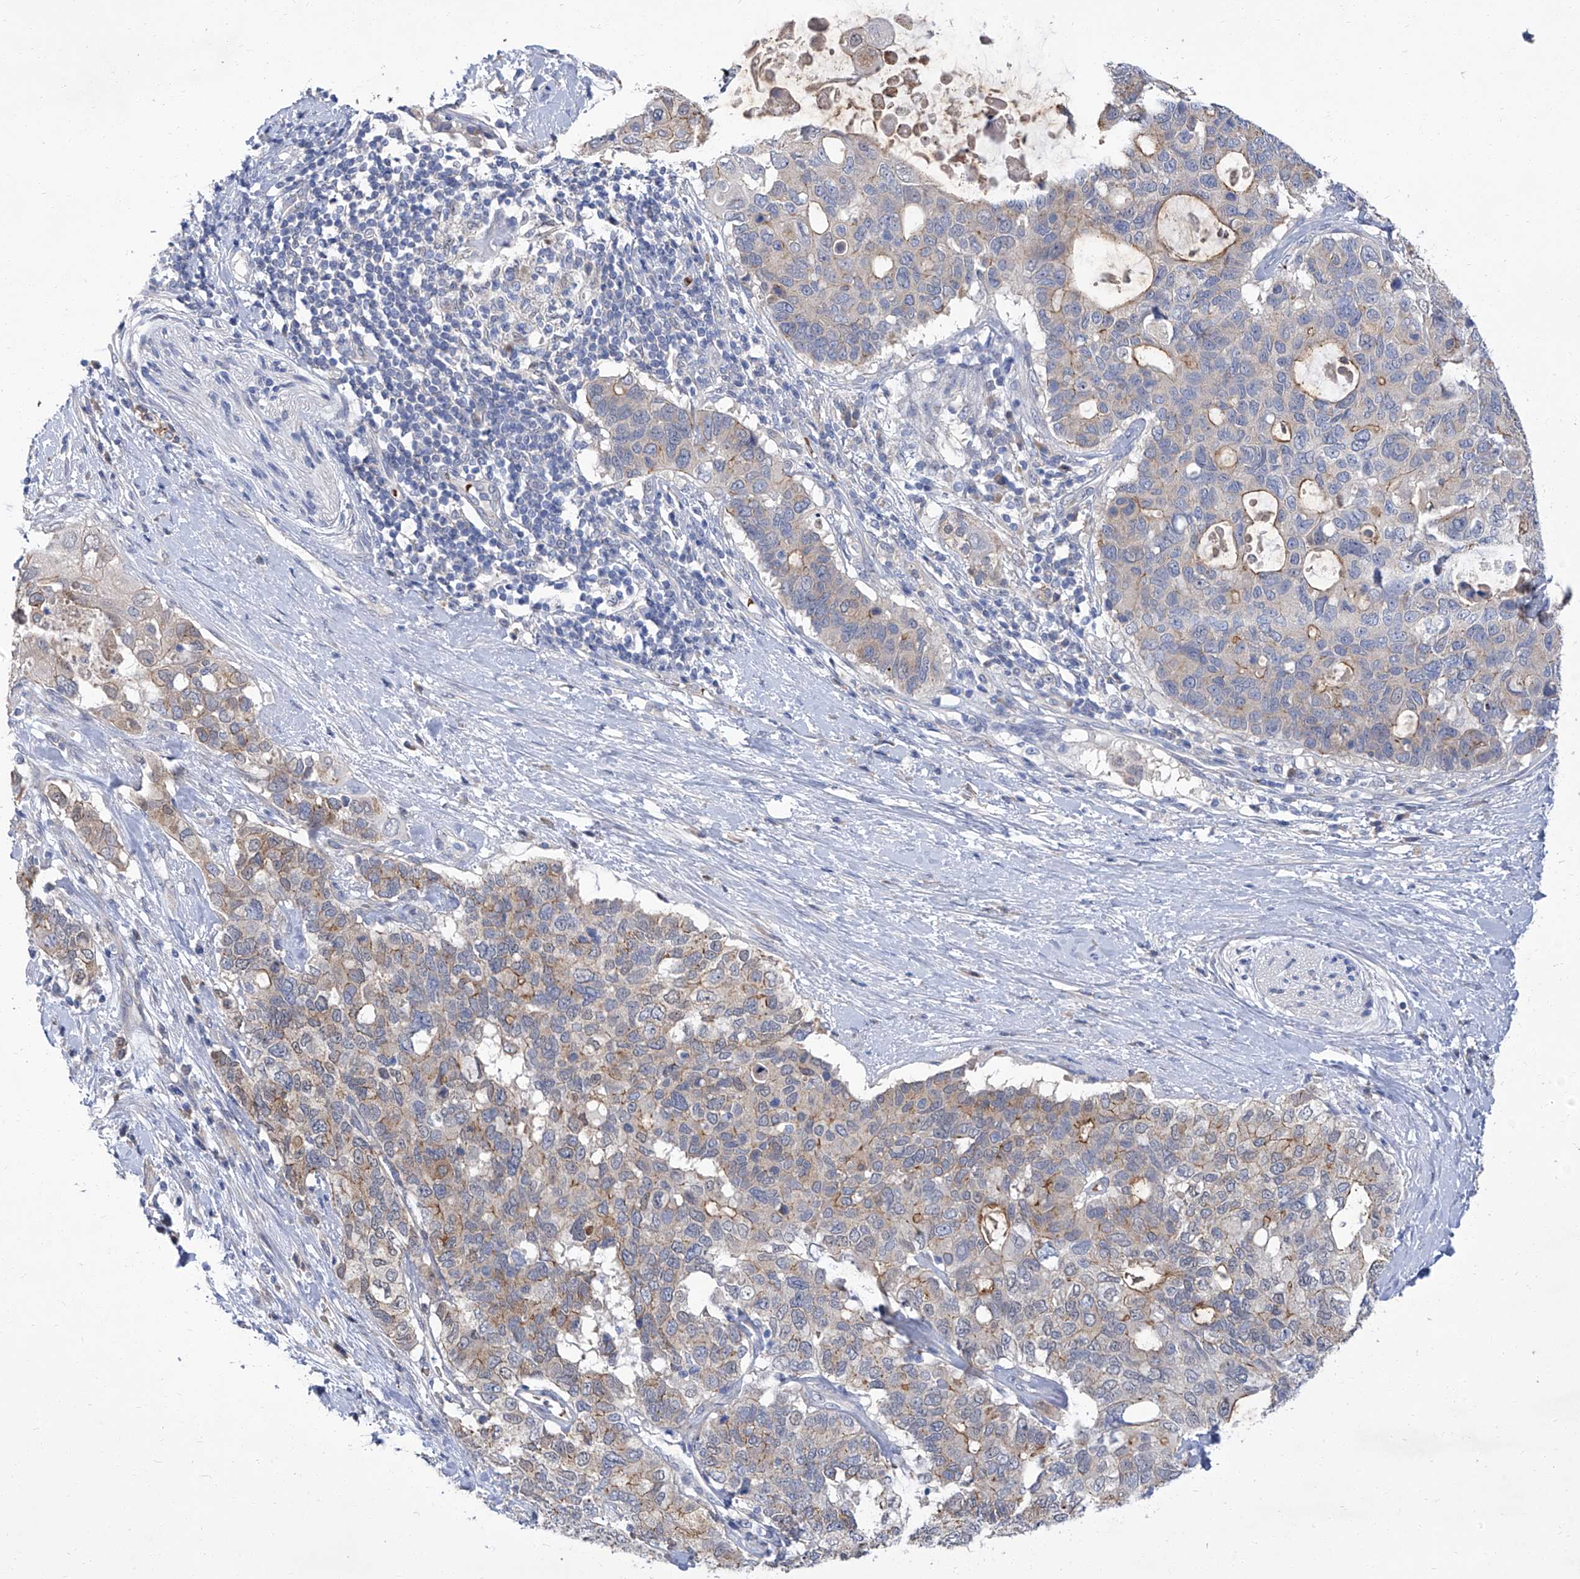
{"staining": {"intensity": "moderate", "quantity": "<25%", "location": "cytoplasmic/membranous"}, "tissue": "pancreatic cancer", "cell_type": "Tumor cells", "image_type": "cancer", "snomed": [{"axis": "morphology", "description": "Adenocarcinoma, NOS"}, {"axis": "topography", "description": "Pancreas"}], "caption": "This is a histology image of immunohistochemistry staining of adenocarcinoma (pancreatic), which shows moderate positivity in the cytoplasmic/membranous of tumor cells.", "gene": "PARD3", "patient": {"sex": "female", "age": 56}}